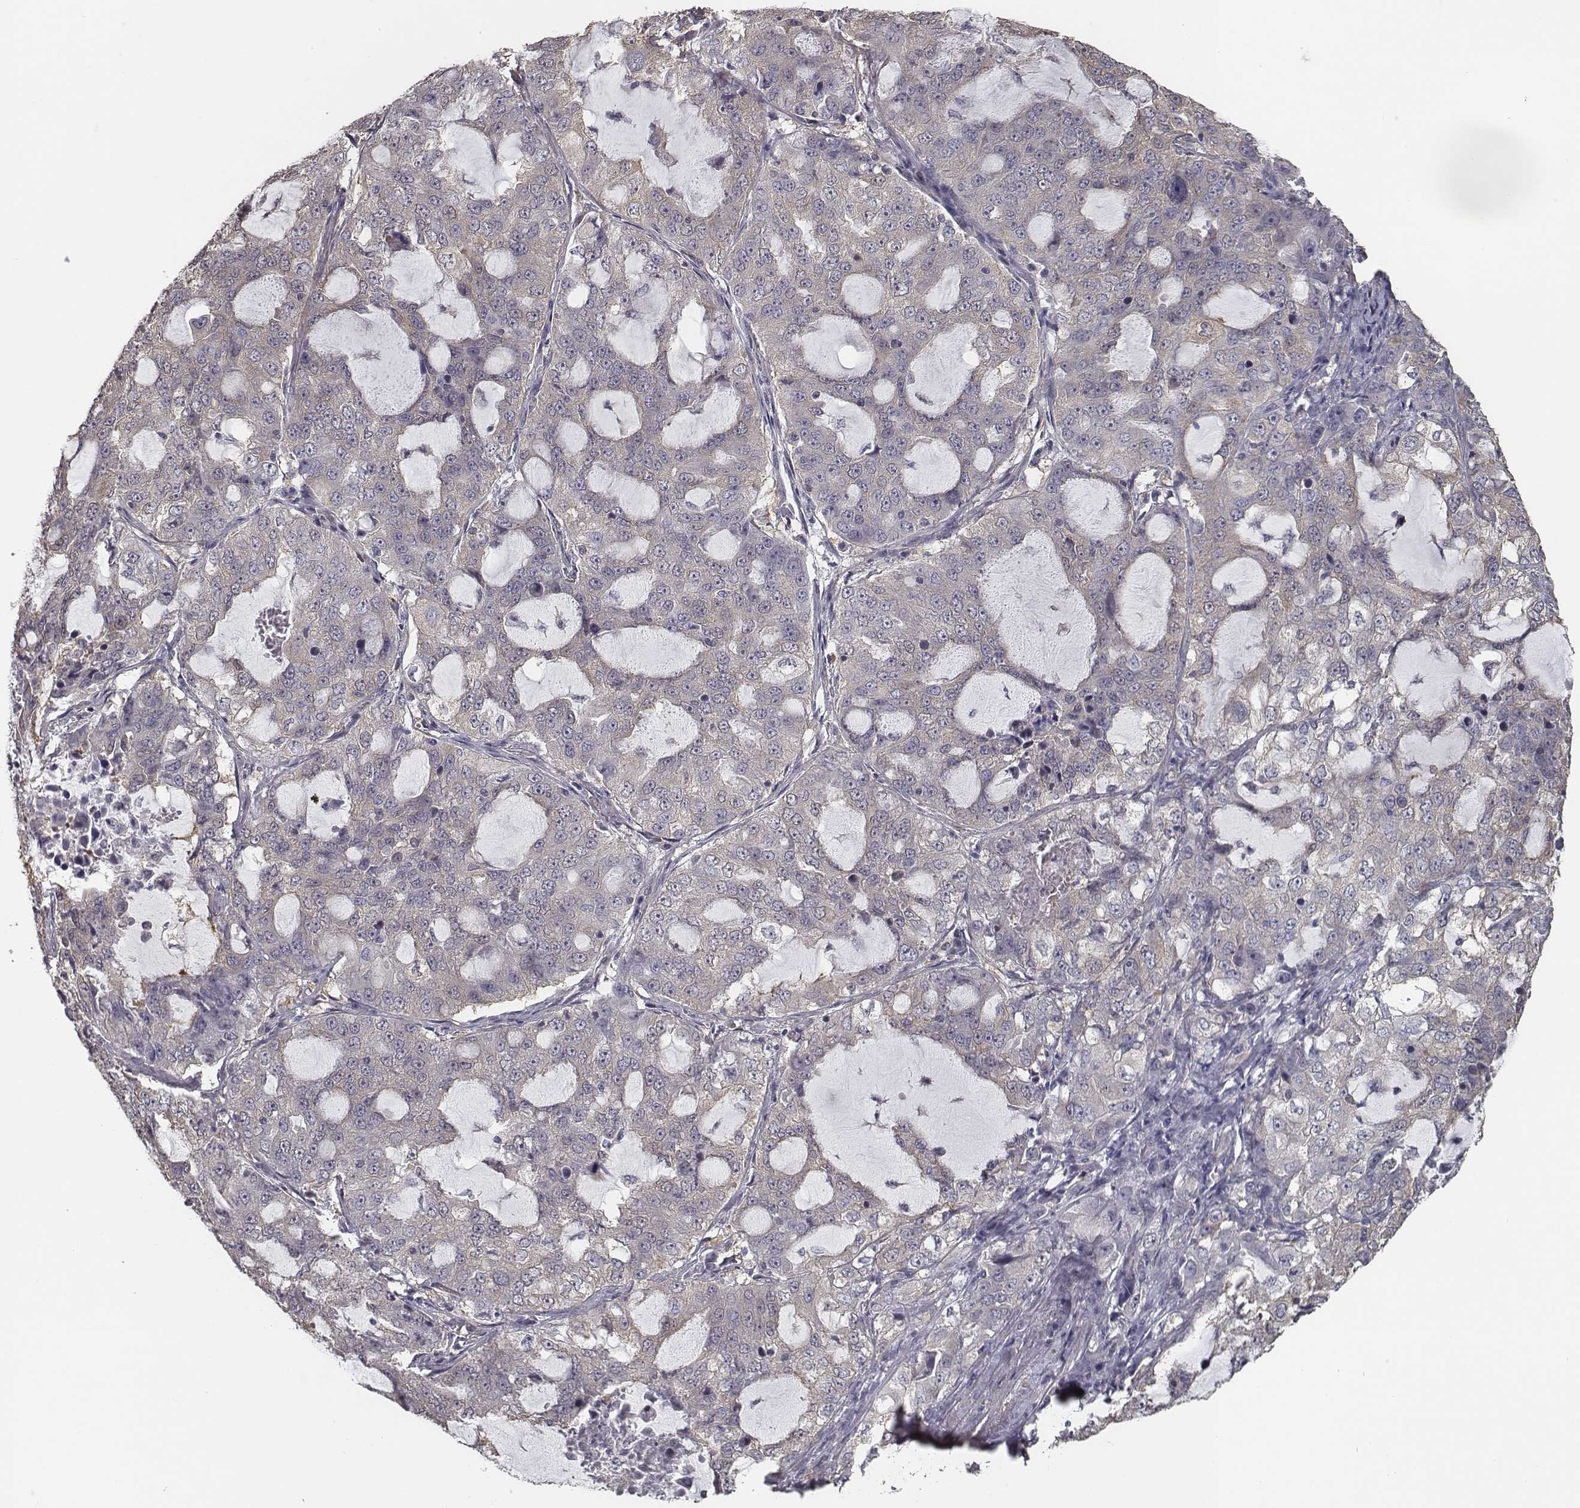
{"staining": {"intensity": "weak", "quantity": "<25%", "location": "cytoplasmic/membranous"}, "tissue": "lung cancer", "cell_type": "Tumor cells", "image_type": "cancer", "snomed": [{"axis": "morphology", "description": "Adenocarcinoma, NOS"}, {"axis": "topography", "description": "Lung"}], "caption": "This is an immunohistochemistry image of human lung cancer (adenocarcinoma). There is no staining in tumor cells.", "gene": "ISYNA1", "patient": {"sex": "female", "age": 61}}